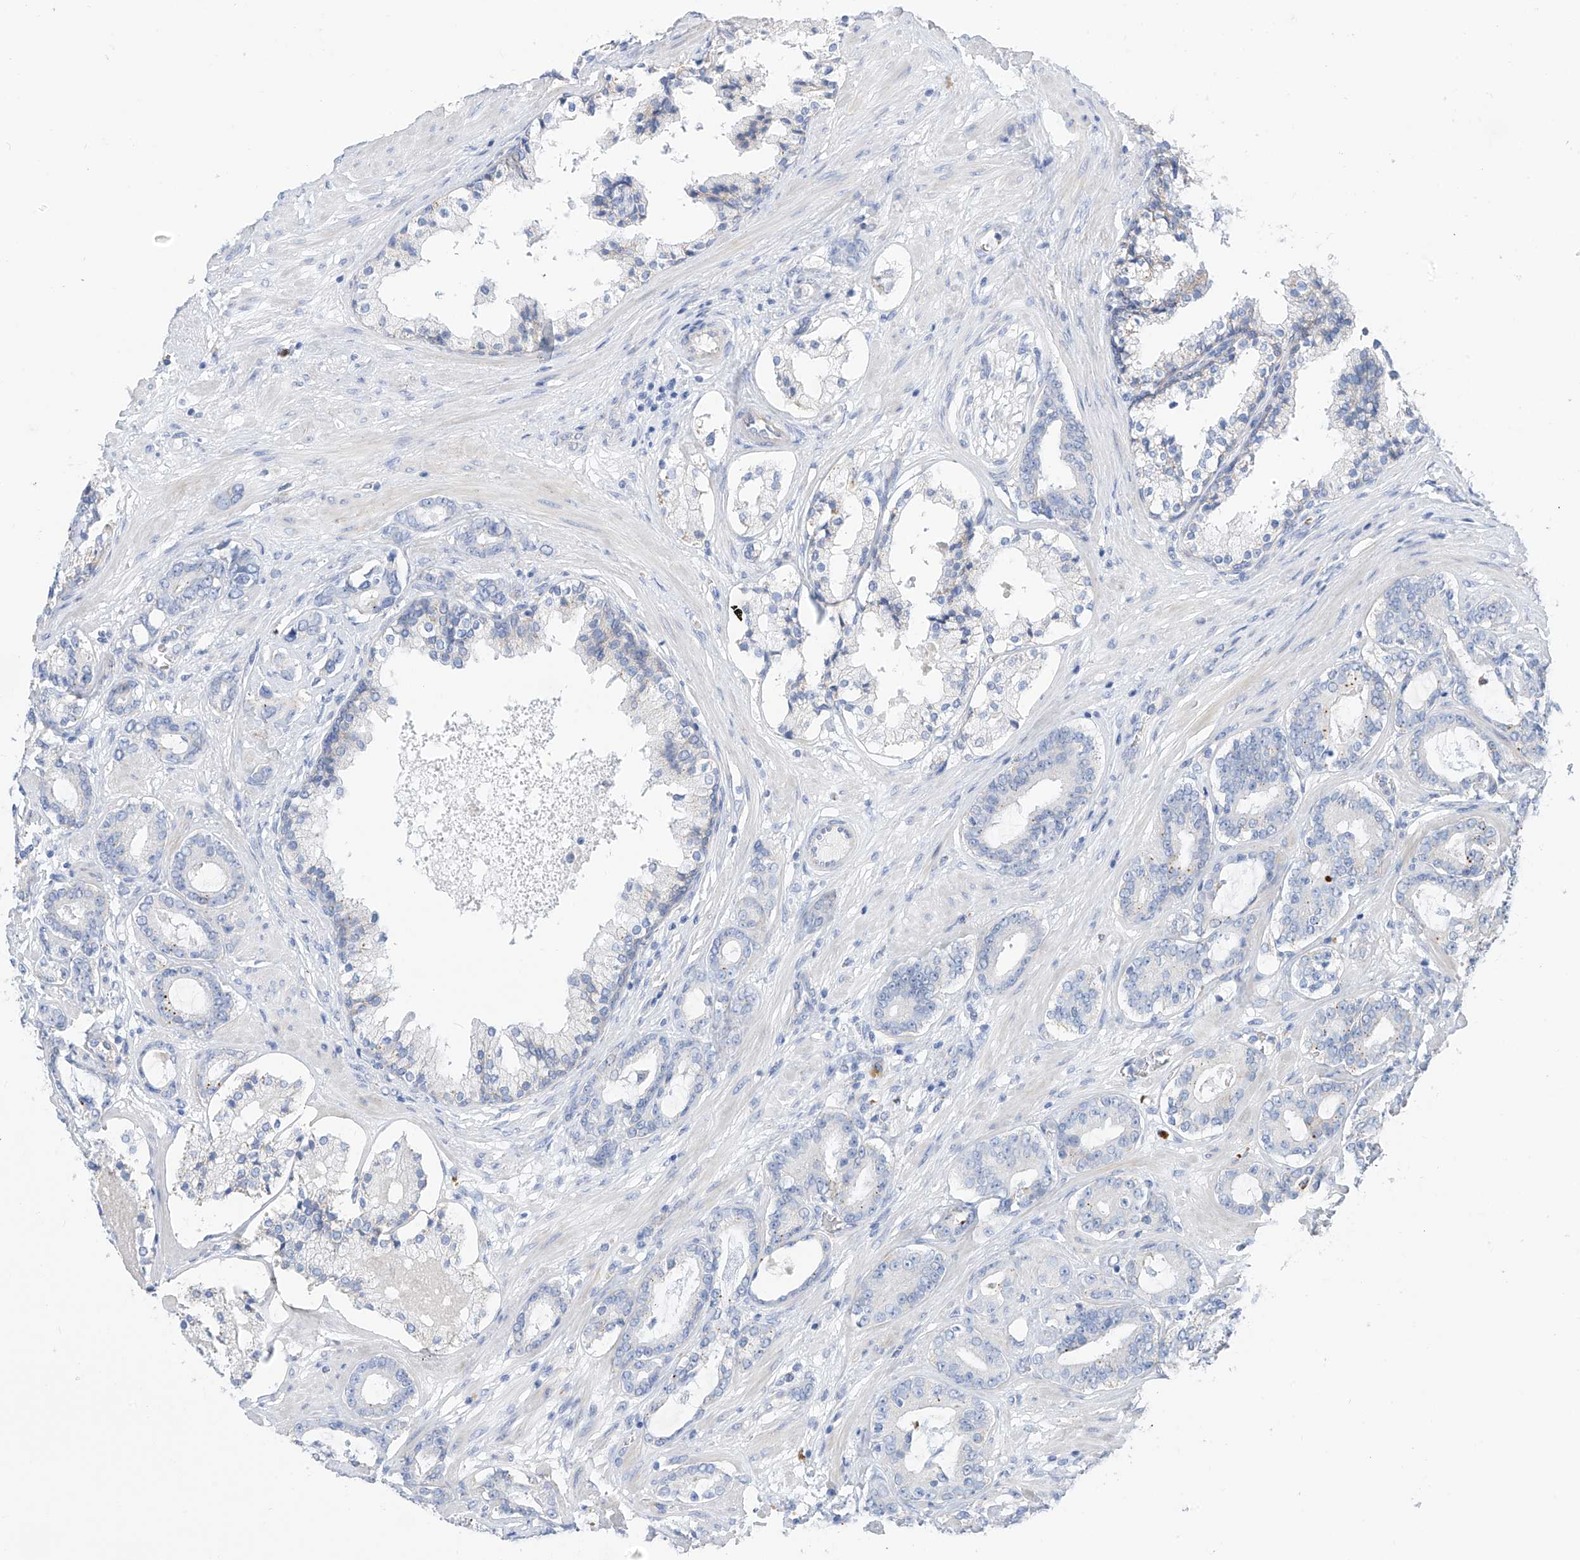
{"staining": {"intensity": "negative", "quantity": "none", "location": "none"}, "tissue": "prostate cancer", "cell_type": "Tumor cells", "image_type": "cancer", "snomed": [{"axis": "morphology", "description": "Adenocarcinoma, High grade"}, {"axis": "topography", "description": "Prostate"}], "caption": "Immunohistochemistry micrograph of prostate high-grade adenocarcinoma stained for a protein (brown), which exhibits no staining in tumor cells. Brightfield microscopy of immunohistochemistry stained with DAB (3,3'-diaminobenzidine) (brown) and hematoxylin (blue), captured at high magnification.", "gene": "ITGA9", "patient": {"sex": "male", "age": 58}}